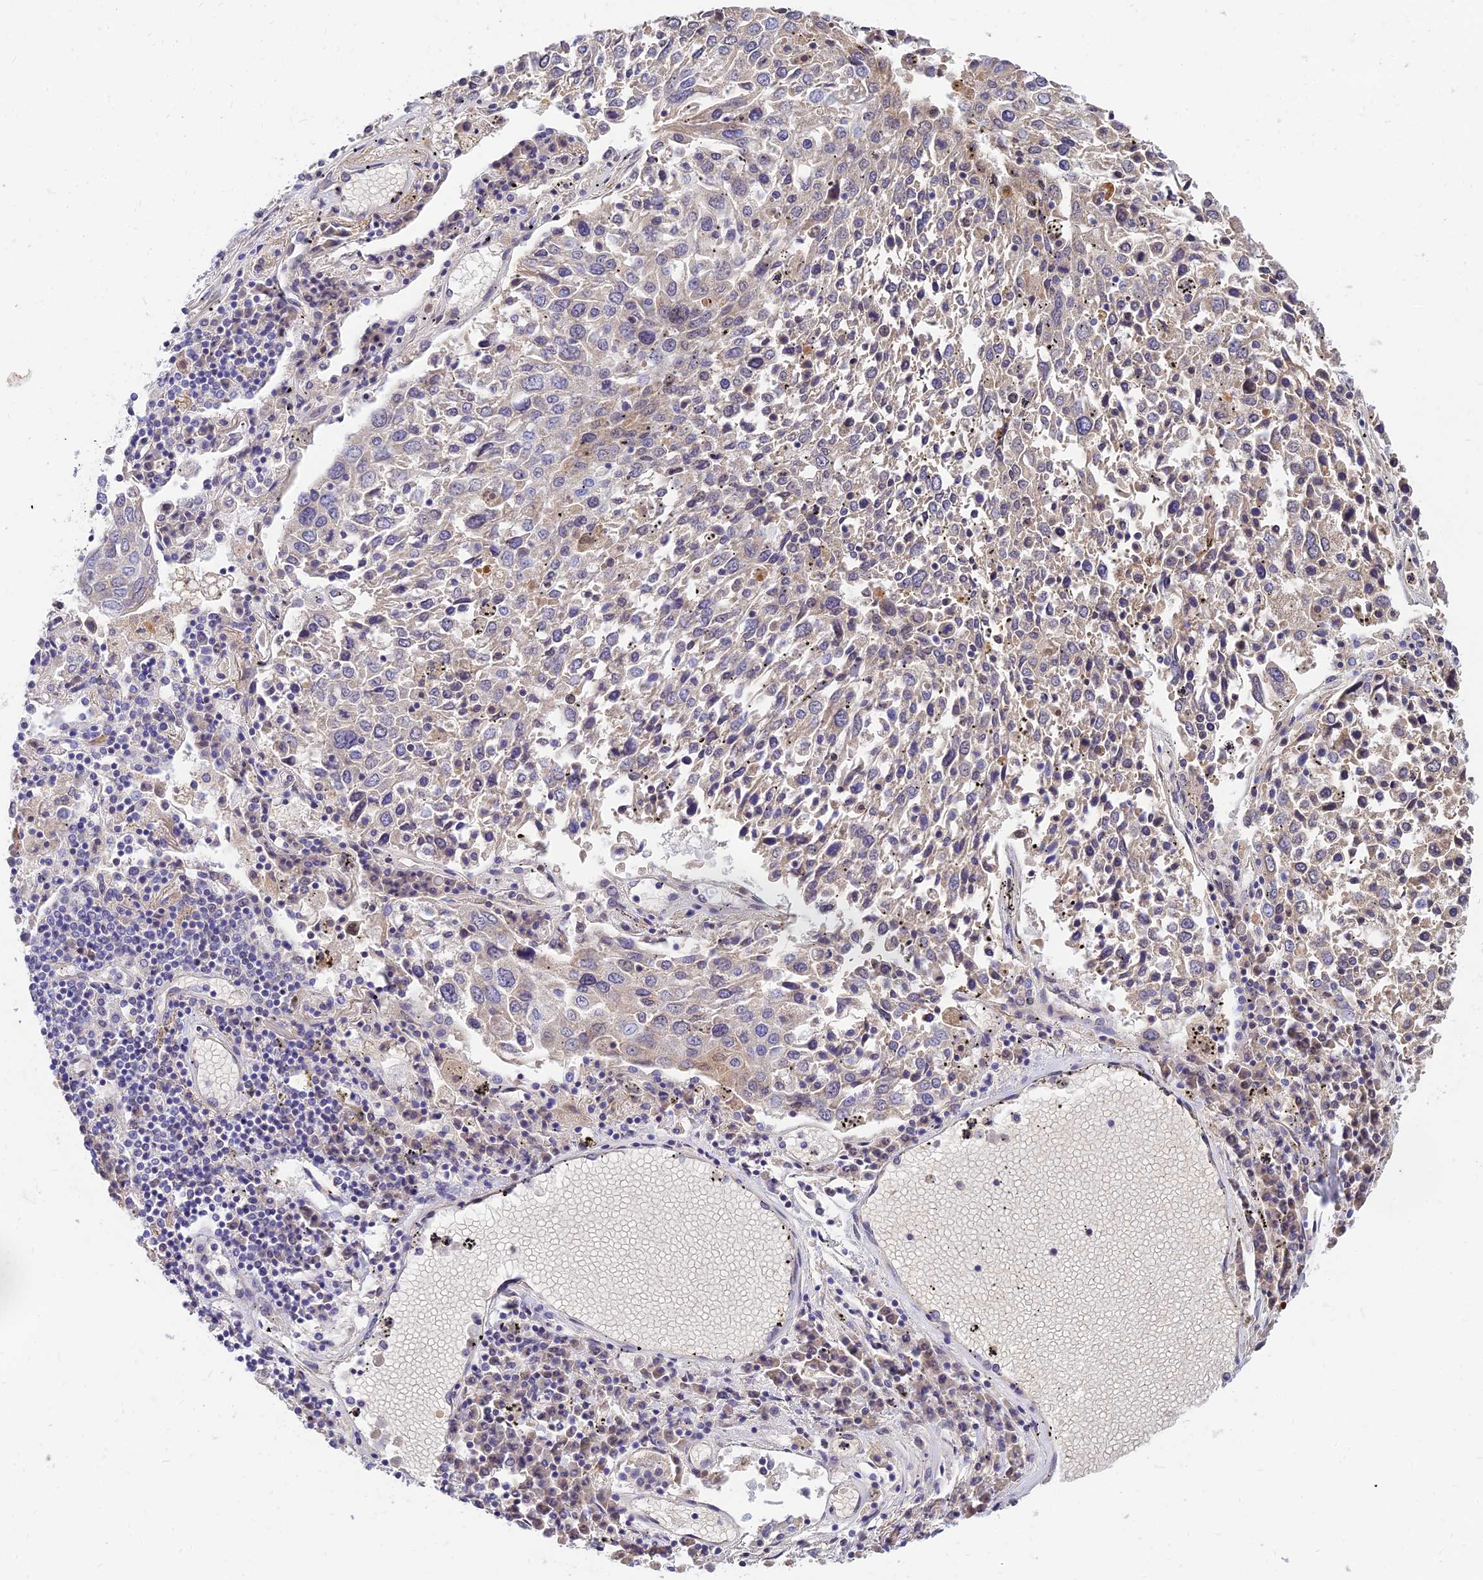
{"staining": {"intensity": "weak", "quantity": "<25%", "location": "cytoplasmic/membranous"}, "tissue": "lung cancer", "cell_type": "Tumor cells", "image_type": "cancer", "snomed": [{"axis": "morphology", "description": "Squamous cell carcinoma, NOS"}, {"axis": "topography", "description": "Lung"}], "caption": "Protein analysis of squamous cell carcinoma (lung) shows no significant positivity in tumor cells.", "gene": "ANKS4B", "patient": {"sex": "male", "age": 65}}